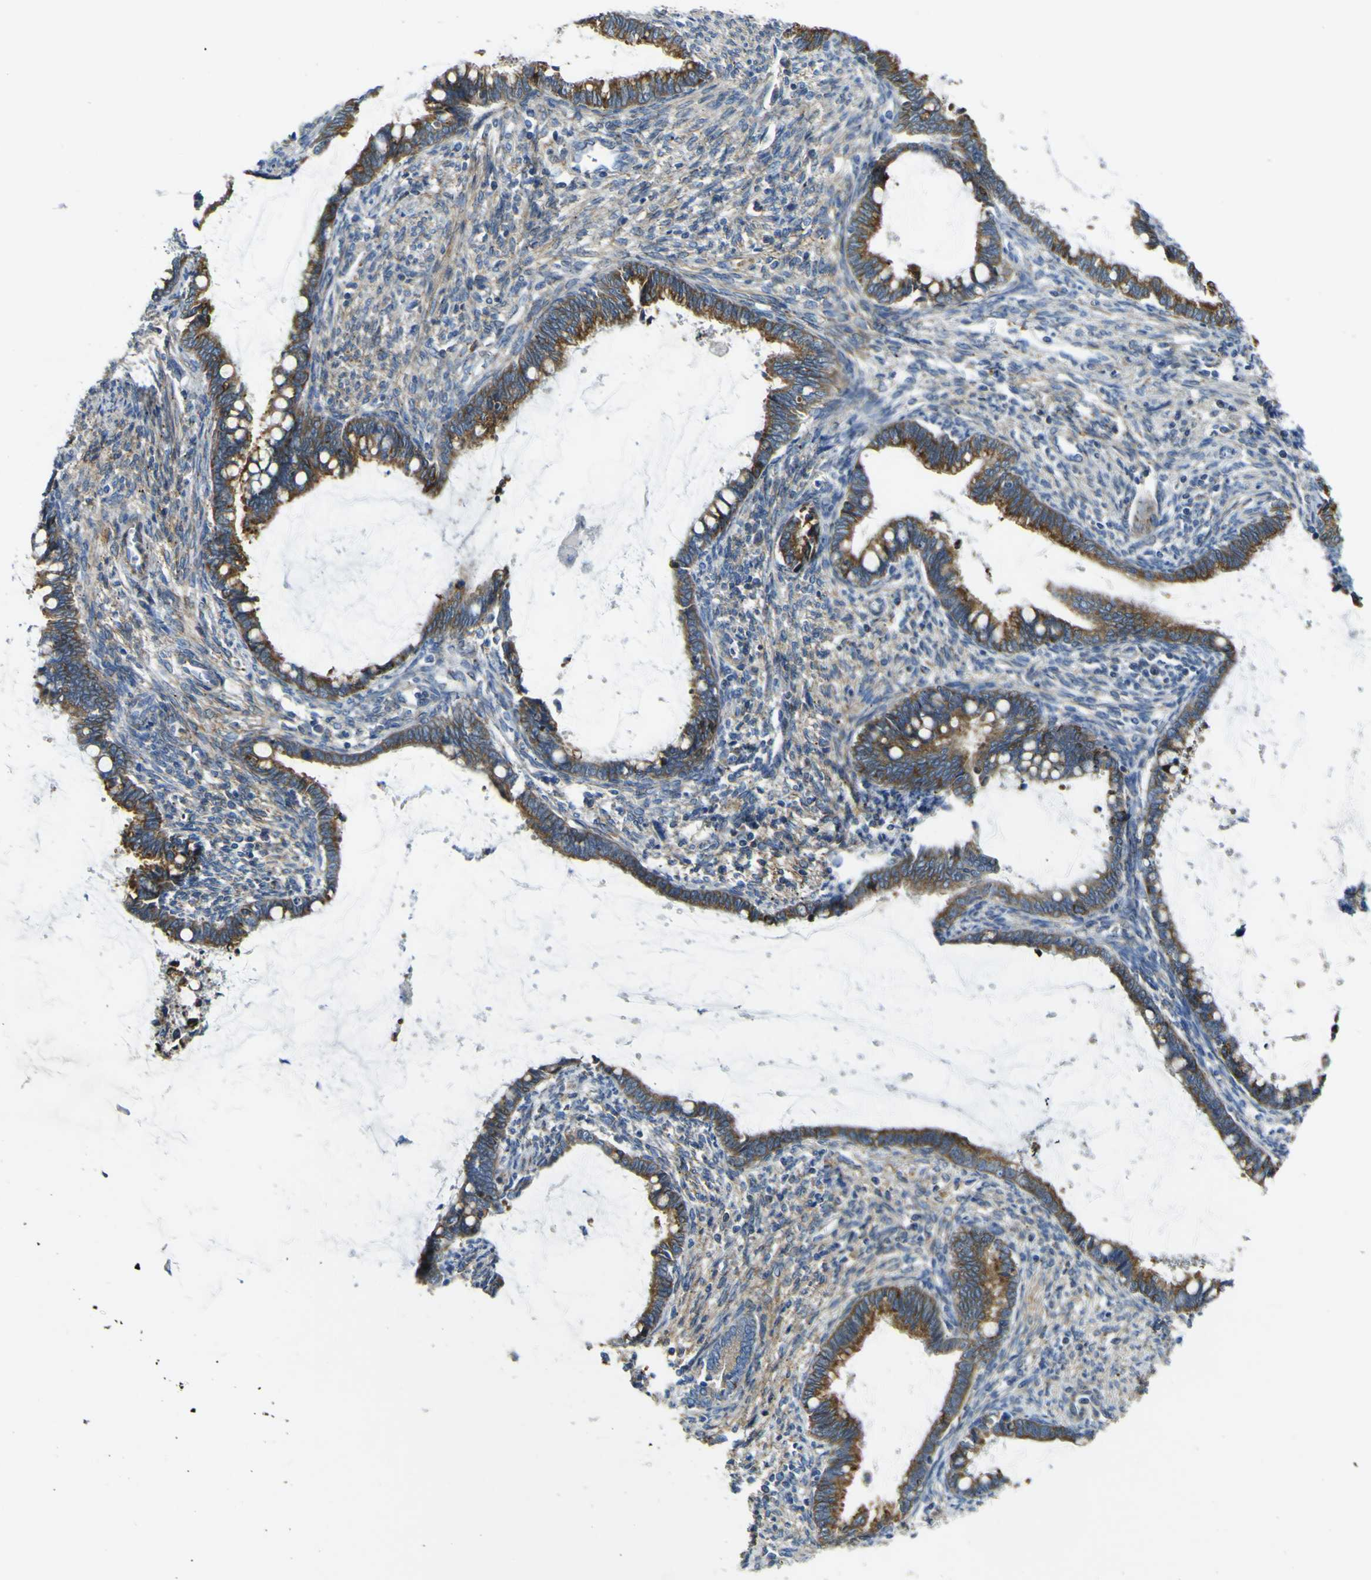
{"staining": {"intensity": "moderate", "quantity": ">75%", "location": "cytoplasmic/membranous"}, "tissue": "cervical cancer", "cell_type": "Tumor cells", "image_type": "cancer", "snomed": [{"axis": "morphology", "description": "Adenocarcinoma, NOS"}, {"axis": "topography", "description": "Cervix"}], "caption": "Cervical cancer stained with a brown dye exhibits moderate cytoplasmic/membranous positive staining in approximately >75% of tumor cells.", "gene": "ALDH18A1", "patient": {"sex": "female", "age": 44}}